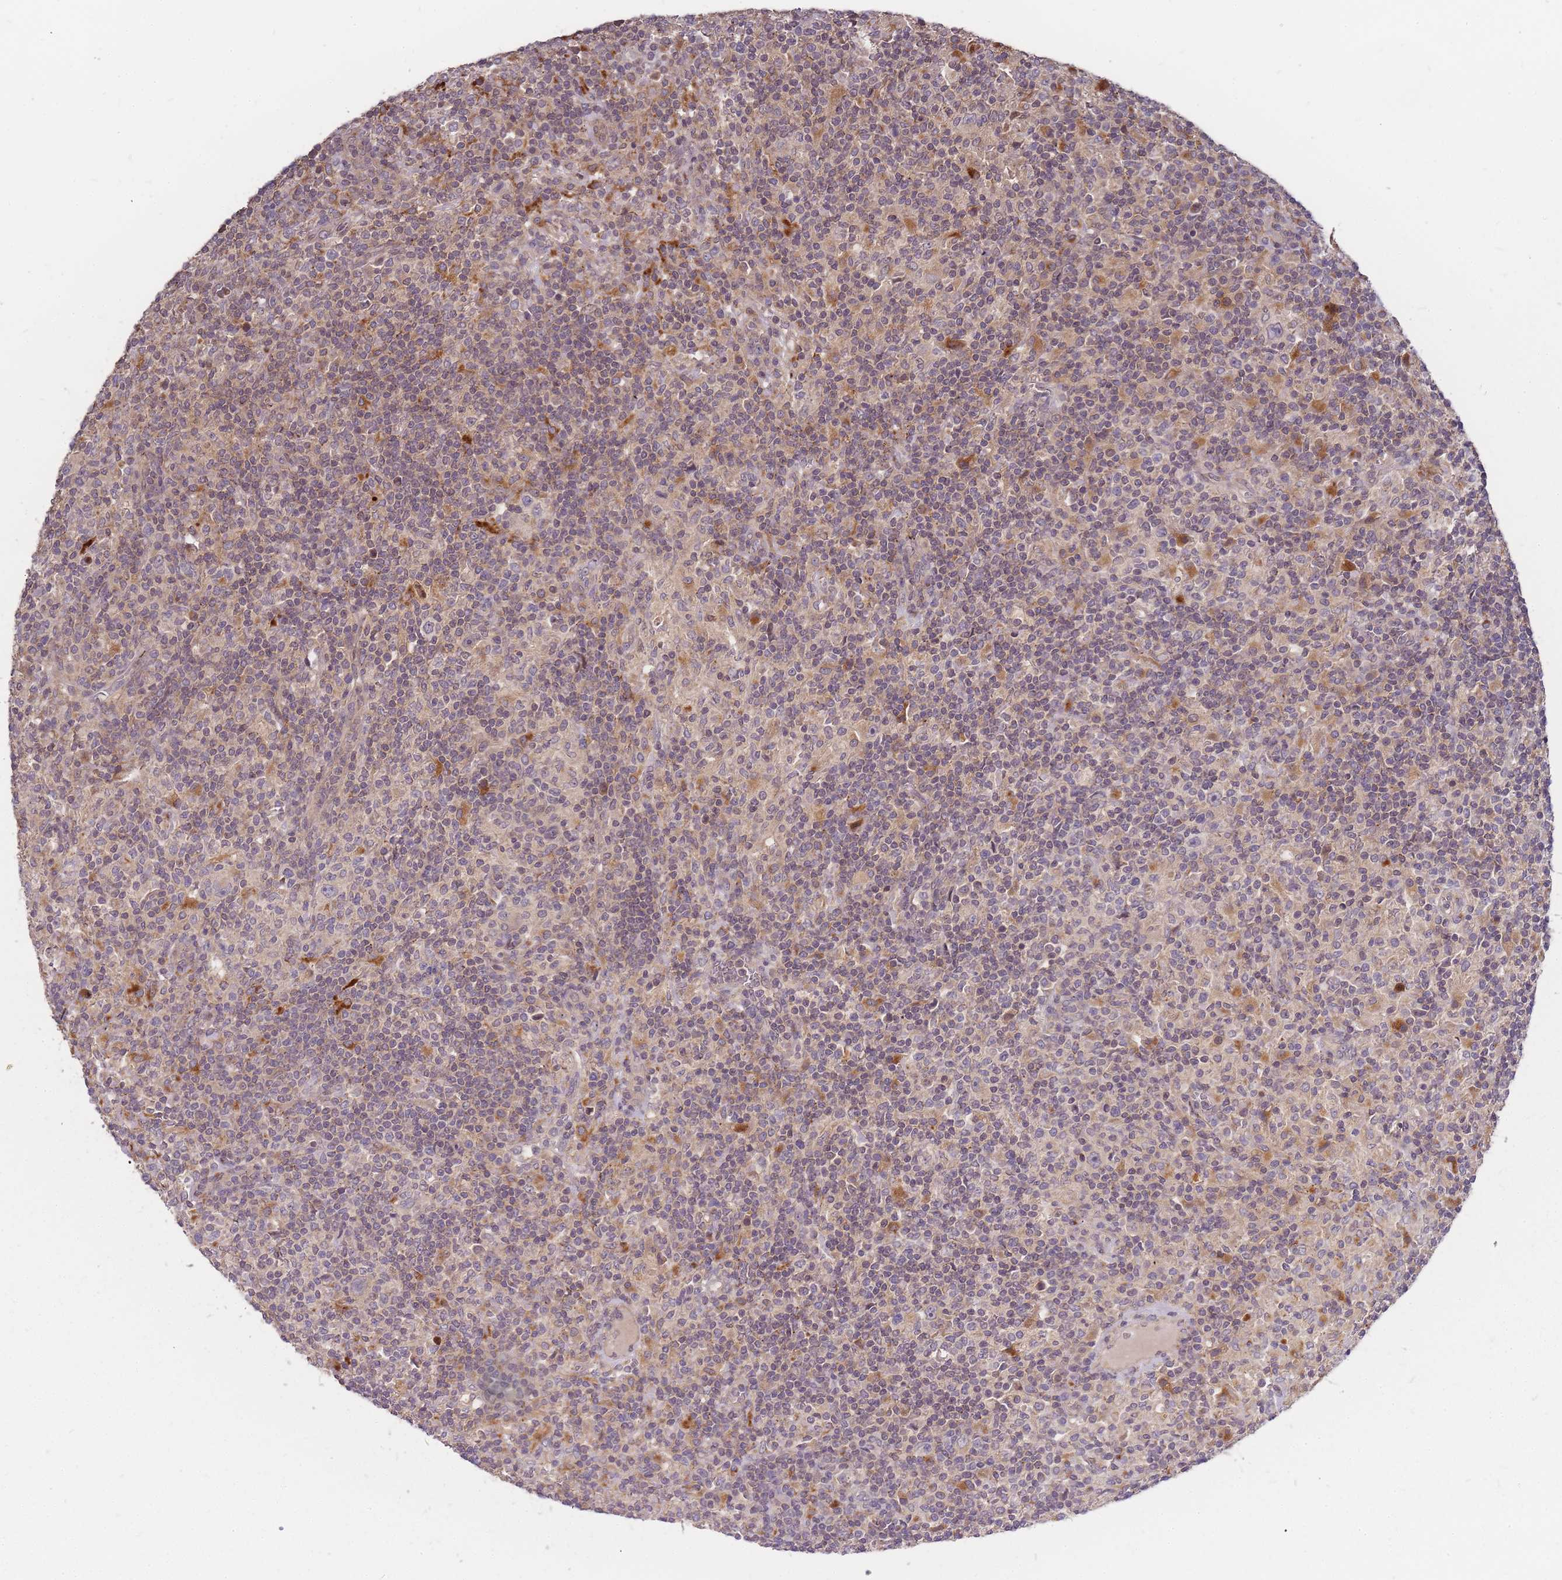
{"staining": {"intensity": "negative", "quantity": "none", "location": "none"}, "tissue": "lymphoma", "cell_type": "Tumor cells", "image_type": "cancer", "snomed": [{"axis": "morphology", "description": "Hodgkin's disease, NOS"}, {"axis": "topography", "description": "Lymph node"}], "caption": "Immunohistochemical staining of lymphoma demonstrates no significant positivity in tumor cells. The staining is performed using DAB brown chromogen with nuclei counter-stained in using hematoxylin.", "gene": "ATG5", "patient": {"sex": "male", "age": 70}}